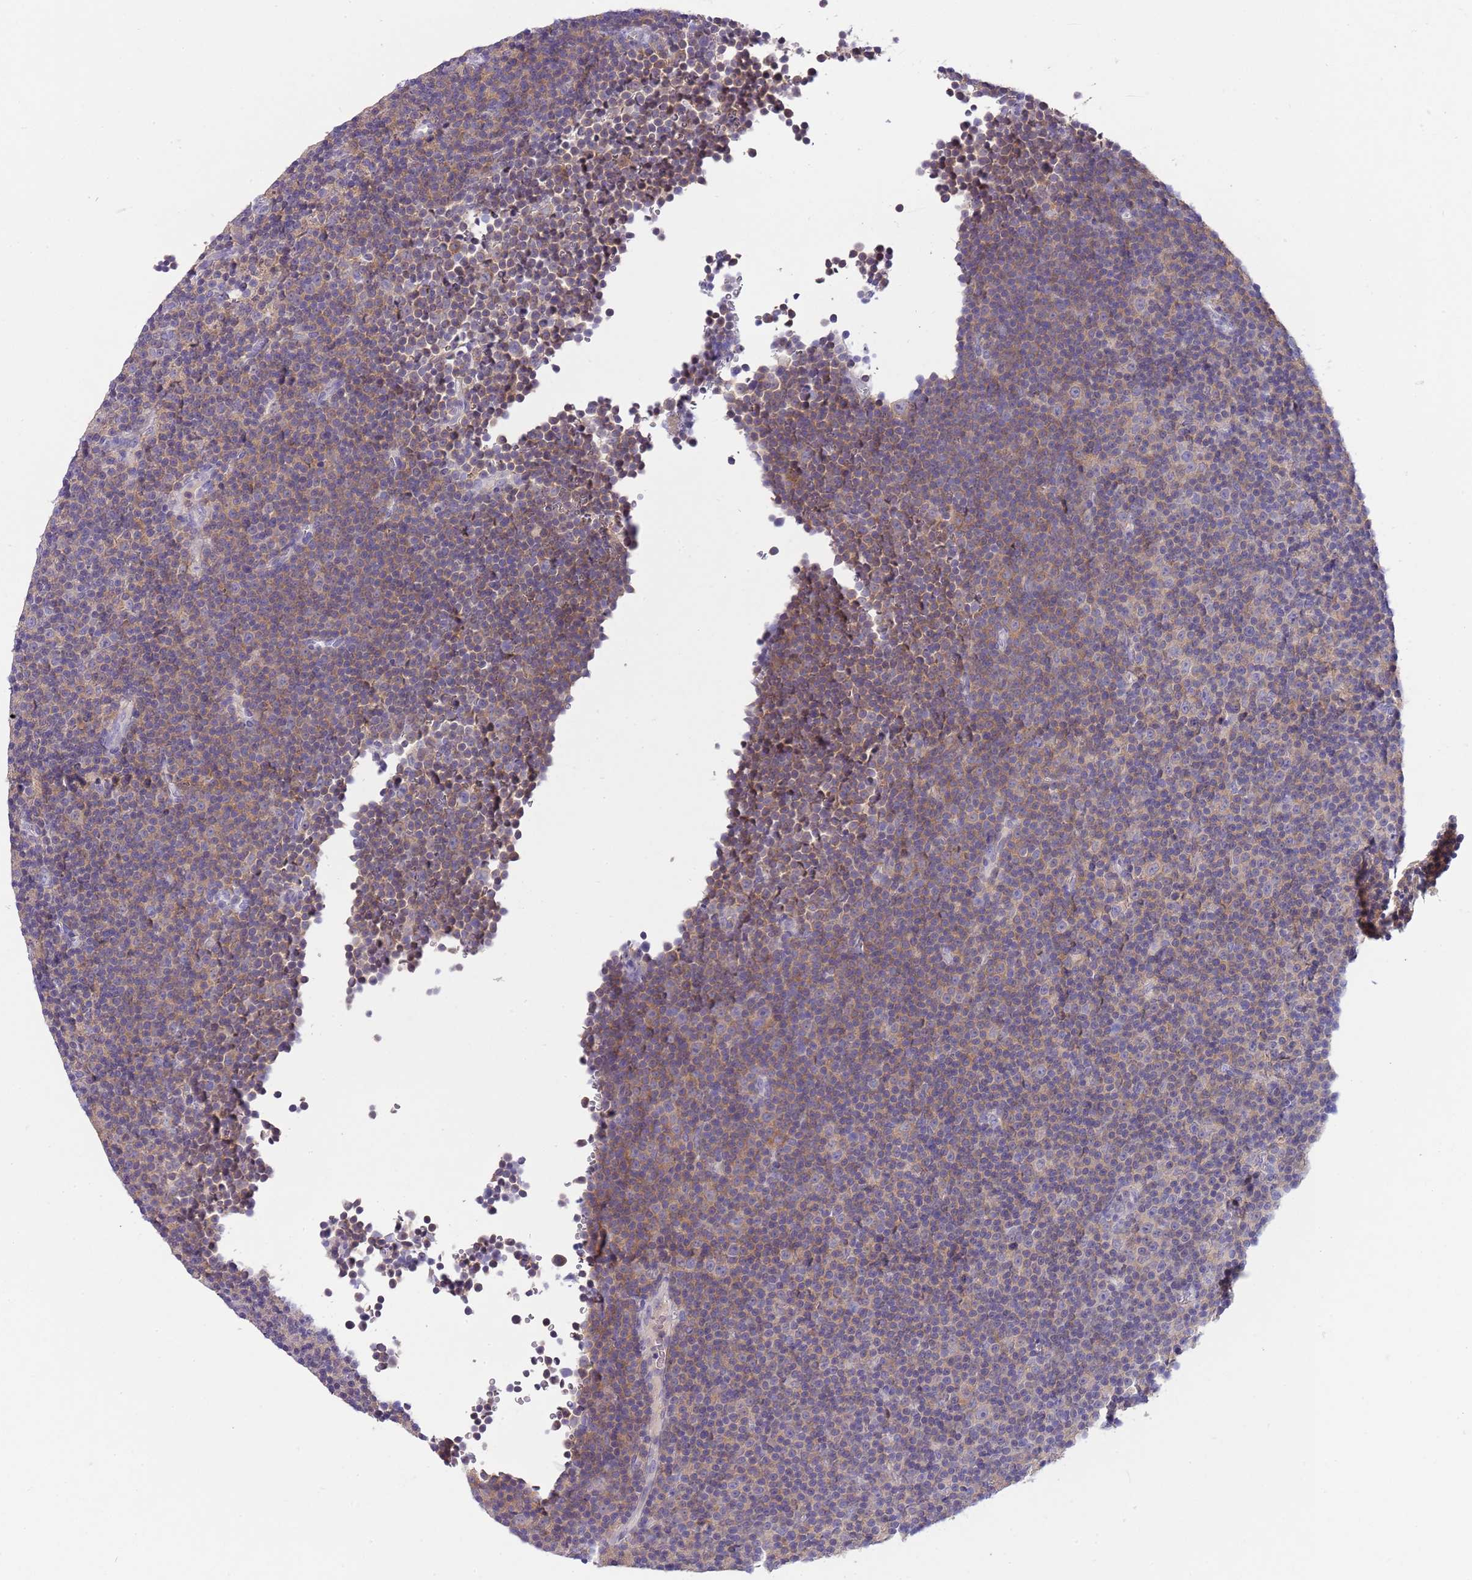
{"staining": {"intensity": "weak", "quantity": "<25%", "location": "cytoplasmic/membranous"}, "tissue": "lymphoma", "cell_type": "Tumor cells", "image_type": "cancer", "snomed": [{"axis": "morphology", "description": "Malignant lymphoma, non-Hodgkin's type, Low grade"}, {"axis": "topography", "description": "Lymph node"}], "caption": "This histopathology image is of lymphoma stained with IHC to label a protein in brown with the nuclei are counter-stained blue. There is no staining in tumor cells.", "gene": "CFAP73", "patient": {"sex": "female", "age": 67}}